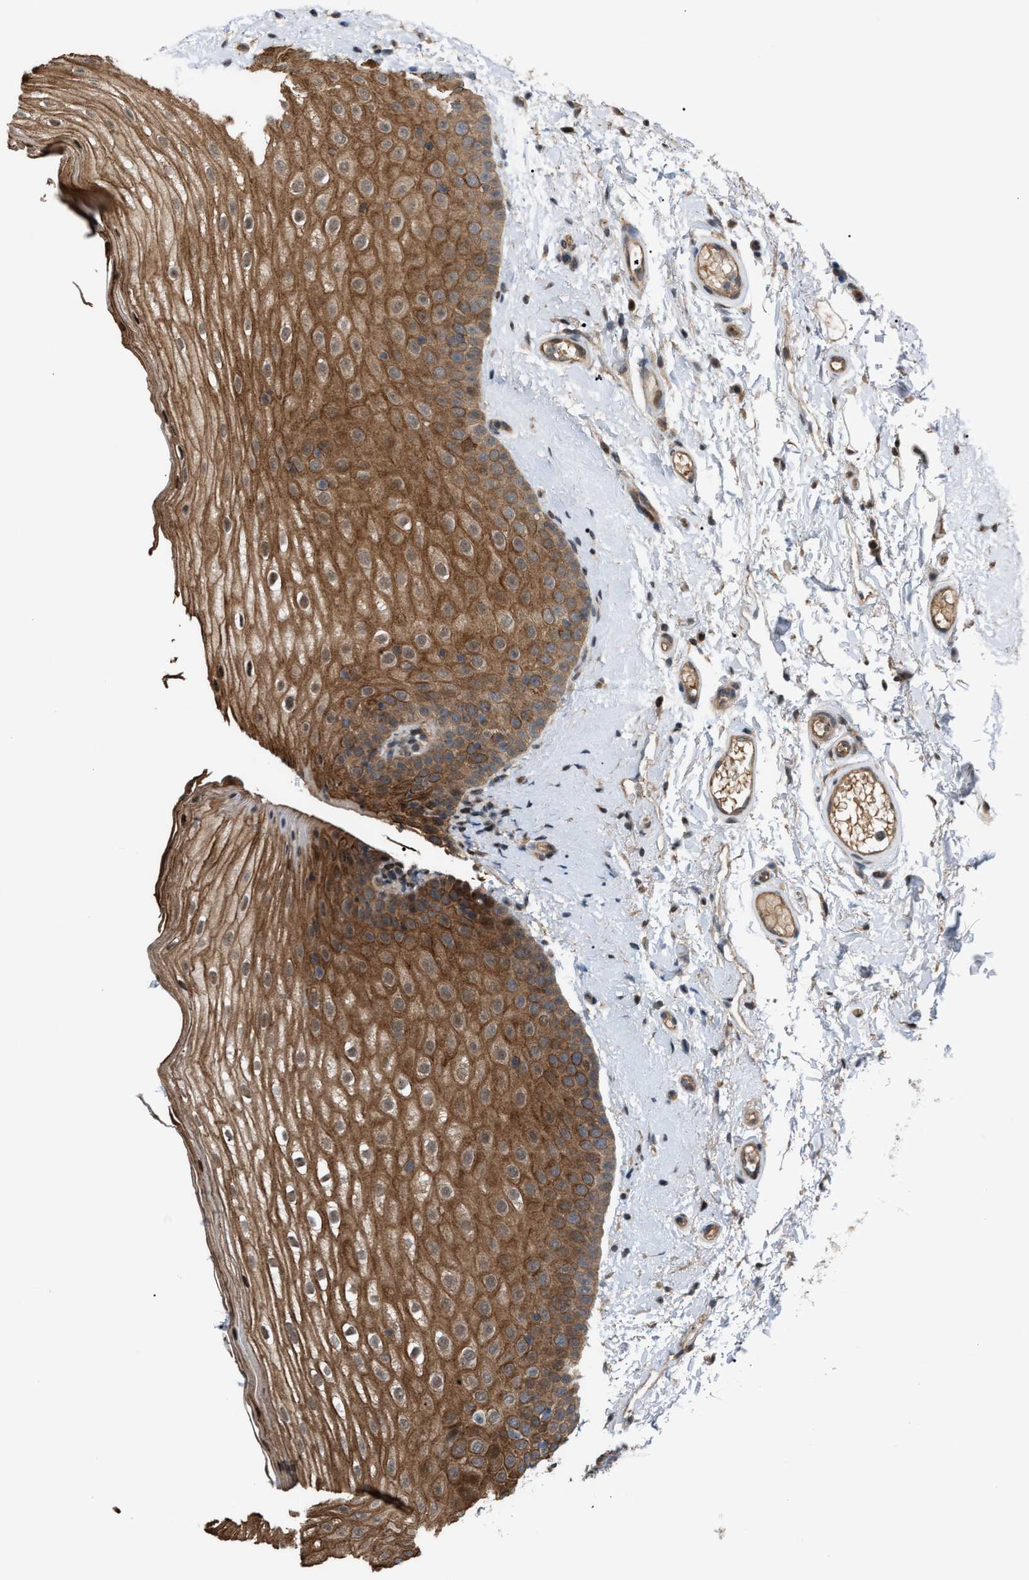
{"staining": {"intensity": "strong", "quantity": ">75%", "location": "cytoplasmic/membranous,nuclear"}, "tissue": "oral mucosa", "cell_type": "Squamous epithelial cells", "image_type": "normal", "snomed": [{"axis": "morphology", "description": "Normal tissue, NOS"}, {"axis": "topography", "description": "Skin"}, {"axis": "topography", "description": "Oral tissue"}], "caption": "Brown immunohistochemical staining in benign human oral mucosa demonstrates strong cytoplasmic/membranous,nuclear positivity in about >75% of squamous epithelial cells. Nuclei are stained in blue.", "gene": "RFFL", "patient": {"sex": "male", "age": 84}}